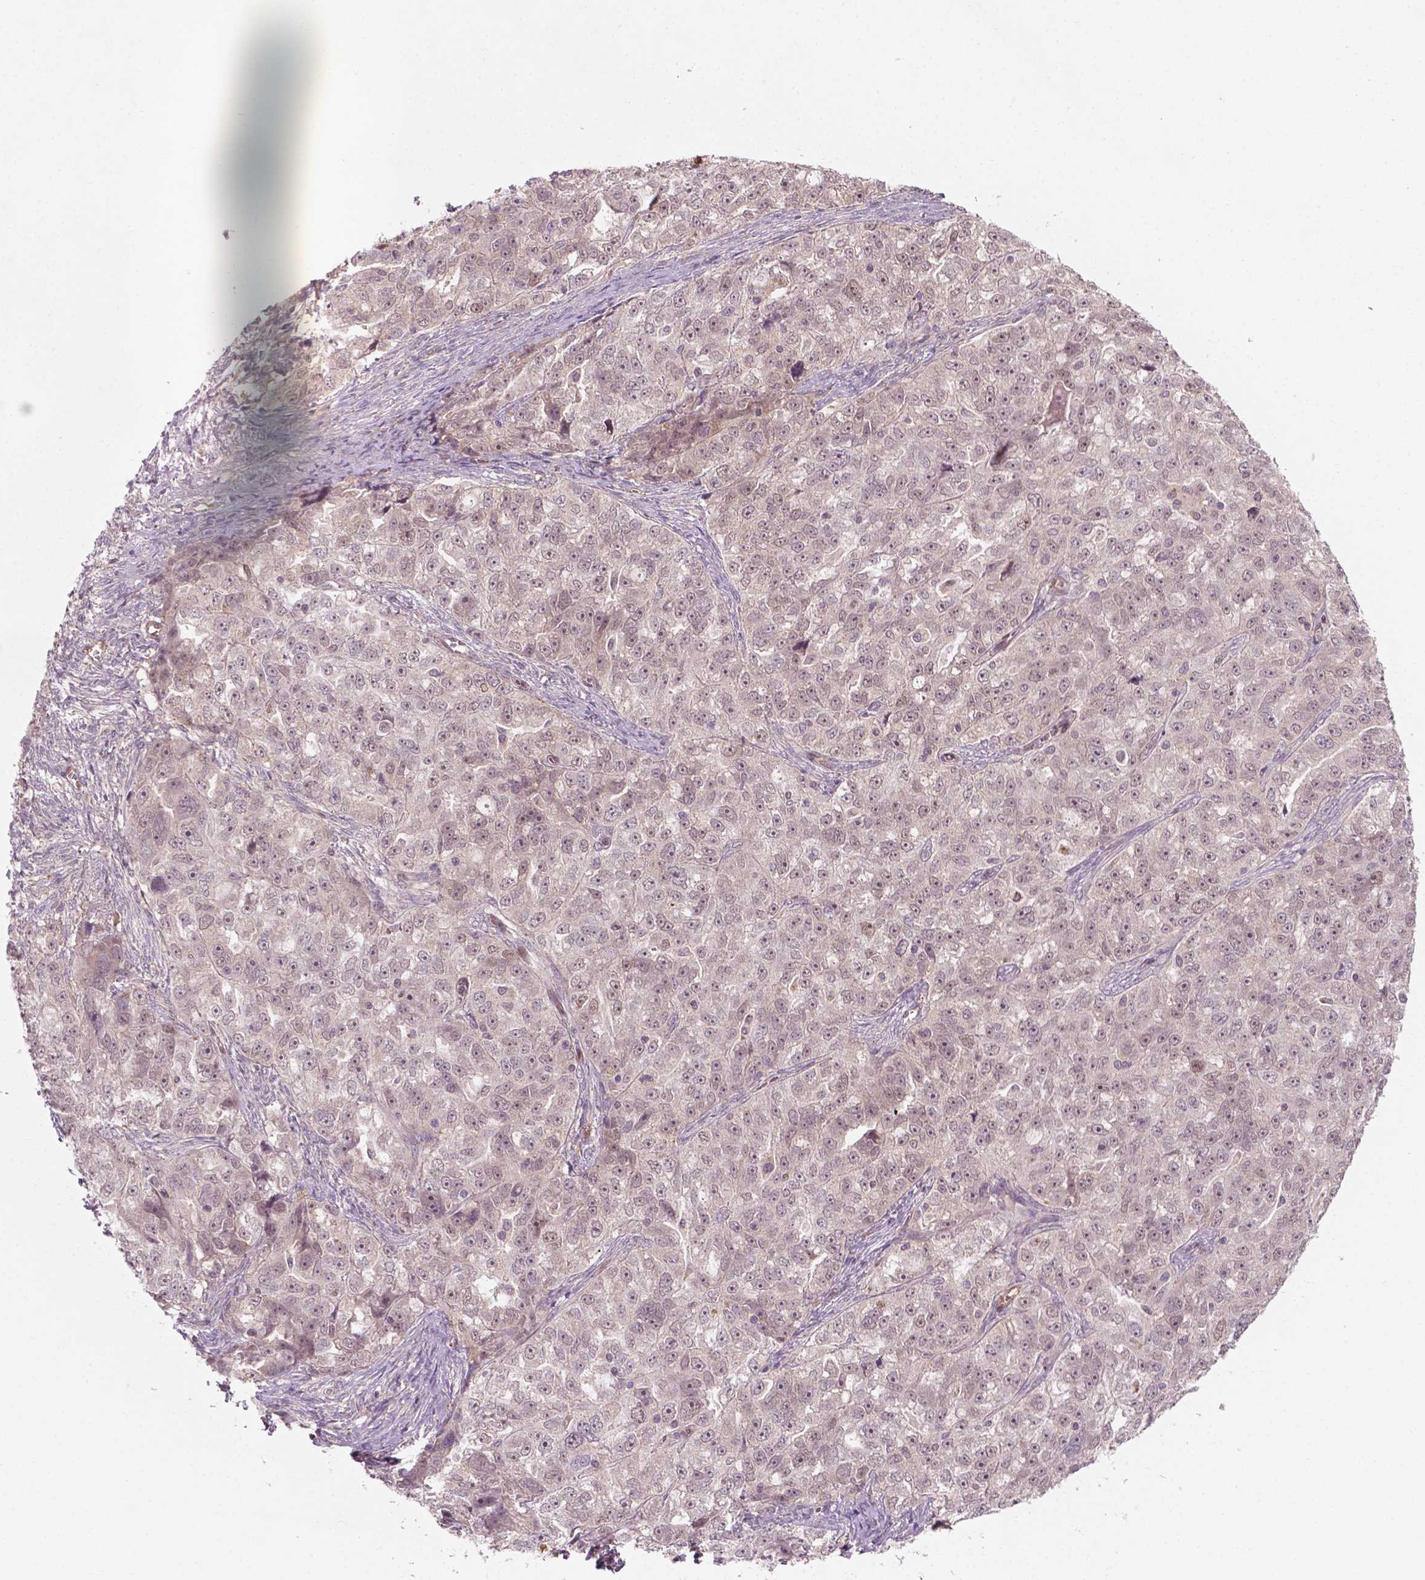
{"staining": {"intensity": "weak", "quantity": ">75%", "location": "nuclear"}, "tissue": "ovarian cancer", "cell_type": "Tumor cells", "image_type": "cancer", "snomed": [{"axis": "morphology", "description": "Cystadenocarcinoma, serous, NOS"}, {"axis": "topography", "description": "Ovary"}], "caption": "Immunohistochemical staining of human serous cystadenocarcinoma (ovarian) demonstrates weak nuclear protein staining in about >75% of tumor cells. Nuclei are stained in blue.", "gene": "NFAT5", "patient": {"sex": "female", "age": 51}}